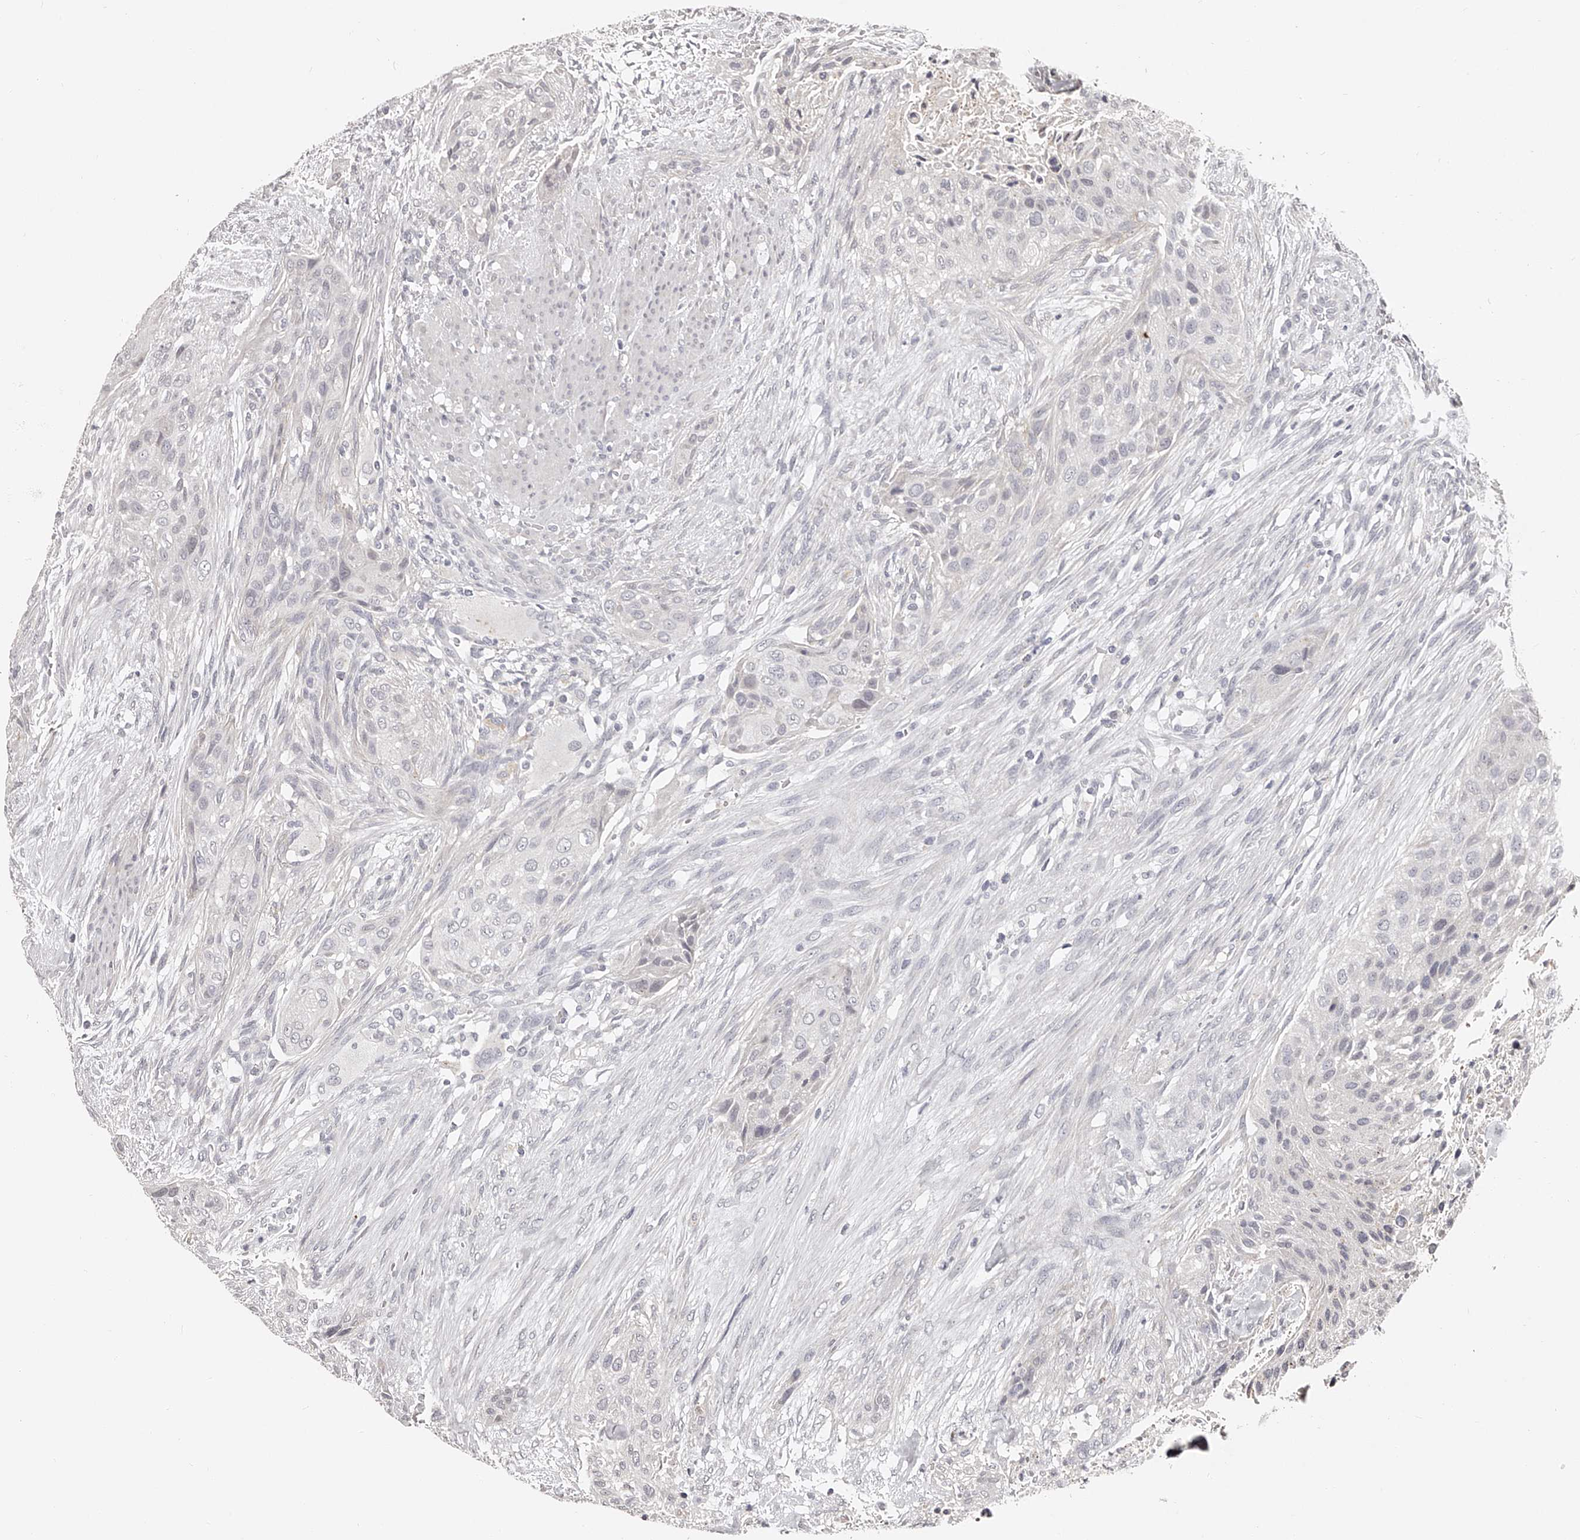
{"staining": {"intensity": "negative", "quantity": "none", "location": "none"}, "tissue": "urothelial cancer", "cell_type": "Tumor cells", "image_type": "cancer", "snomed": [{"axis": "morphology", "description": "Urothelial carcinoma, High grade"}, {"axis": "topography", "description": "Urinary bladder"}], "caption": "Urothelial carcinoma (high-grade) was stained to show a protein in brown. There is no significant expression in tumor cells.", "gene": "NT5DC1", "patient": {"sex": "male", "age": 35}}